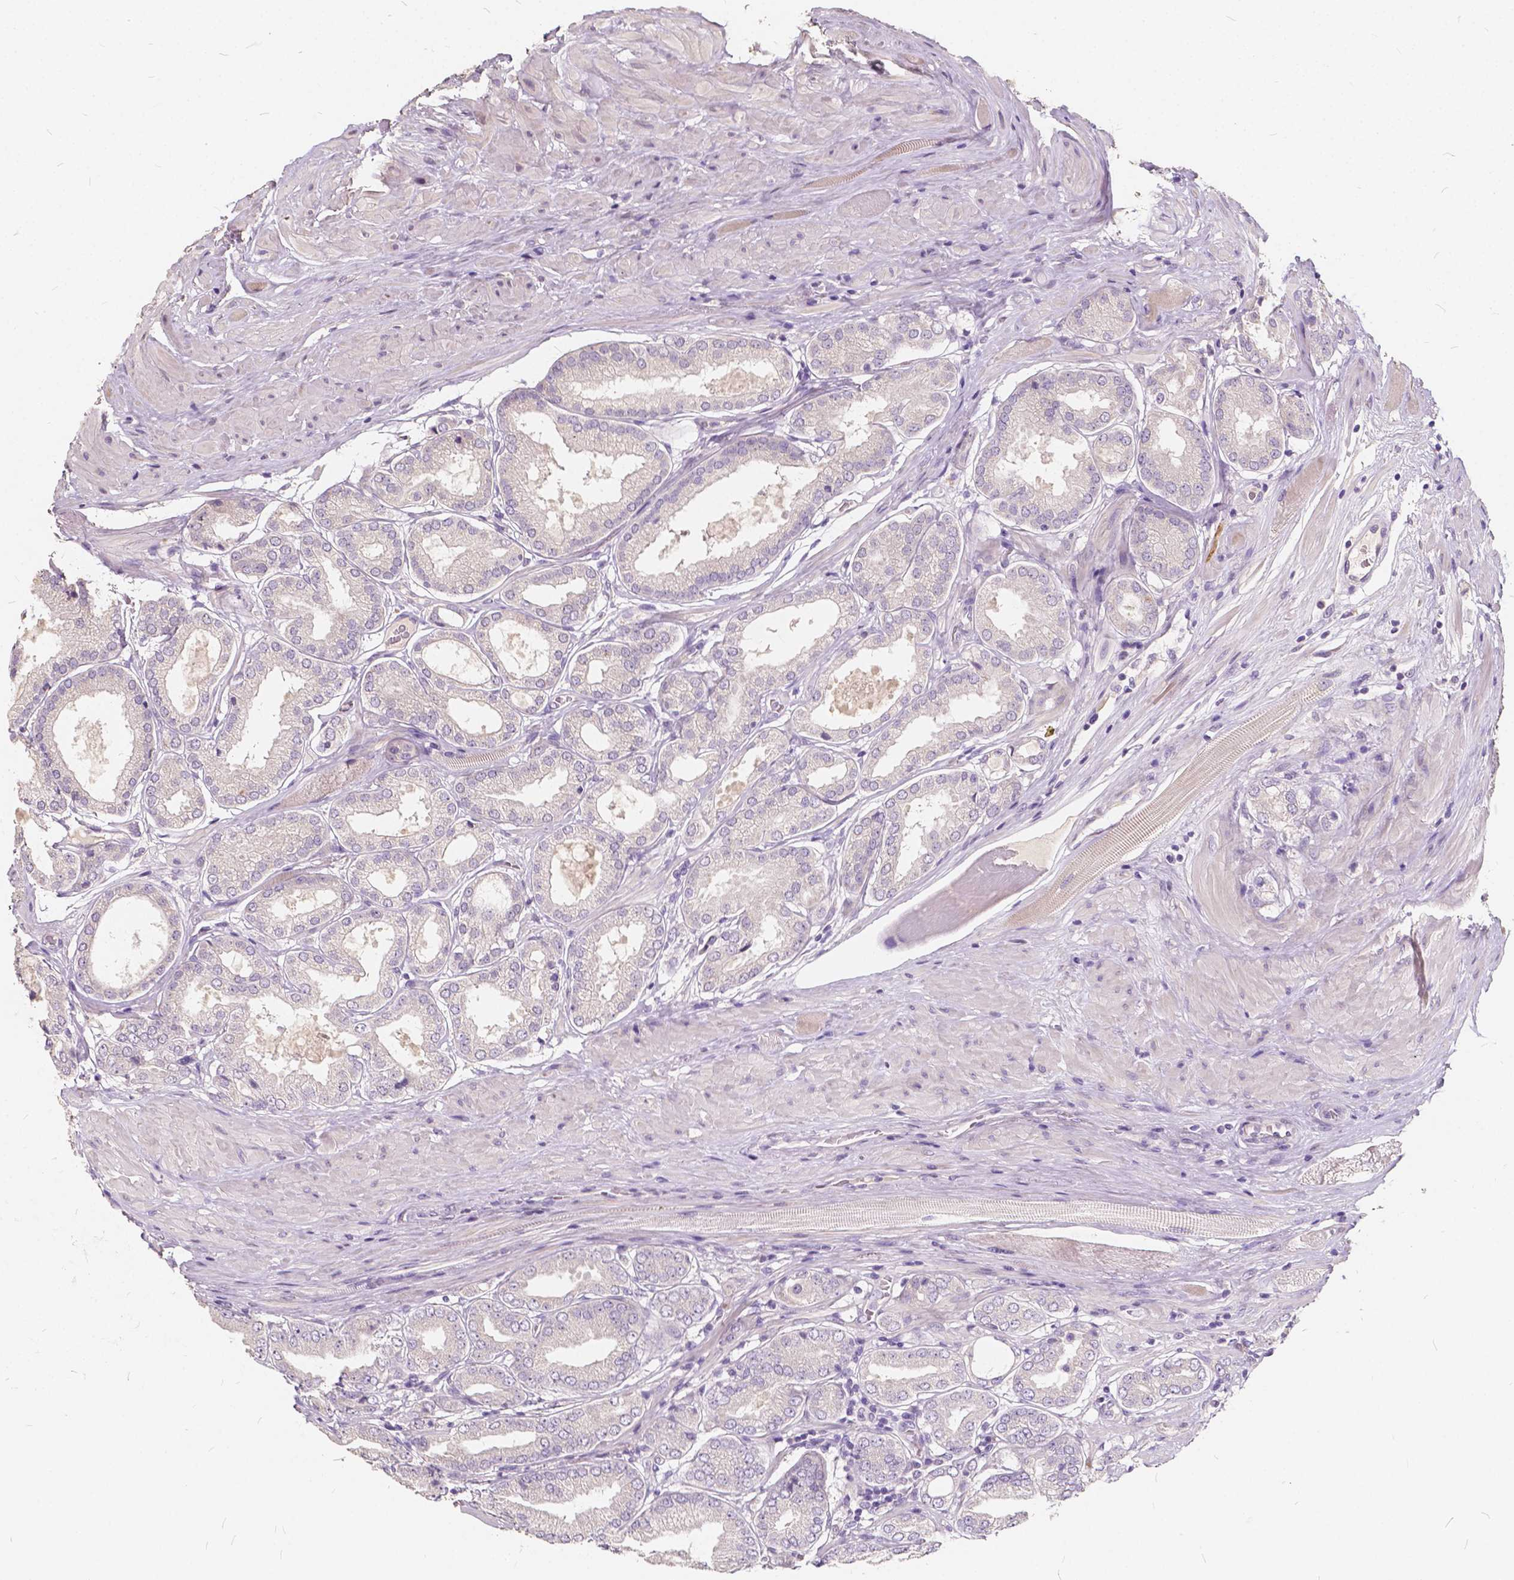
{"staining": {"intensity": "negative", "quantity": "none", "location": "none"}, "tissue": "prostate cancer", "cell_type": "Tumor cells", "image_type": "cancer", "snomed": [{"axis": "morphology", "description": "Adenocarcinoma, NOS"}, {"axis": "topography", "description": "Prostate"}], "caption": "Tumor cells show no significant protein expression in adenocarcinoma (prostate).", "gene": "SLC7A8", "patient": {"sex": "male", "age": 63}}